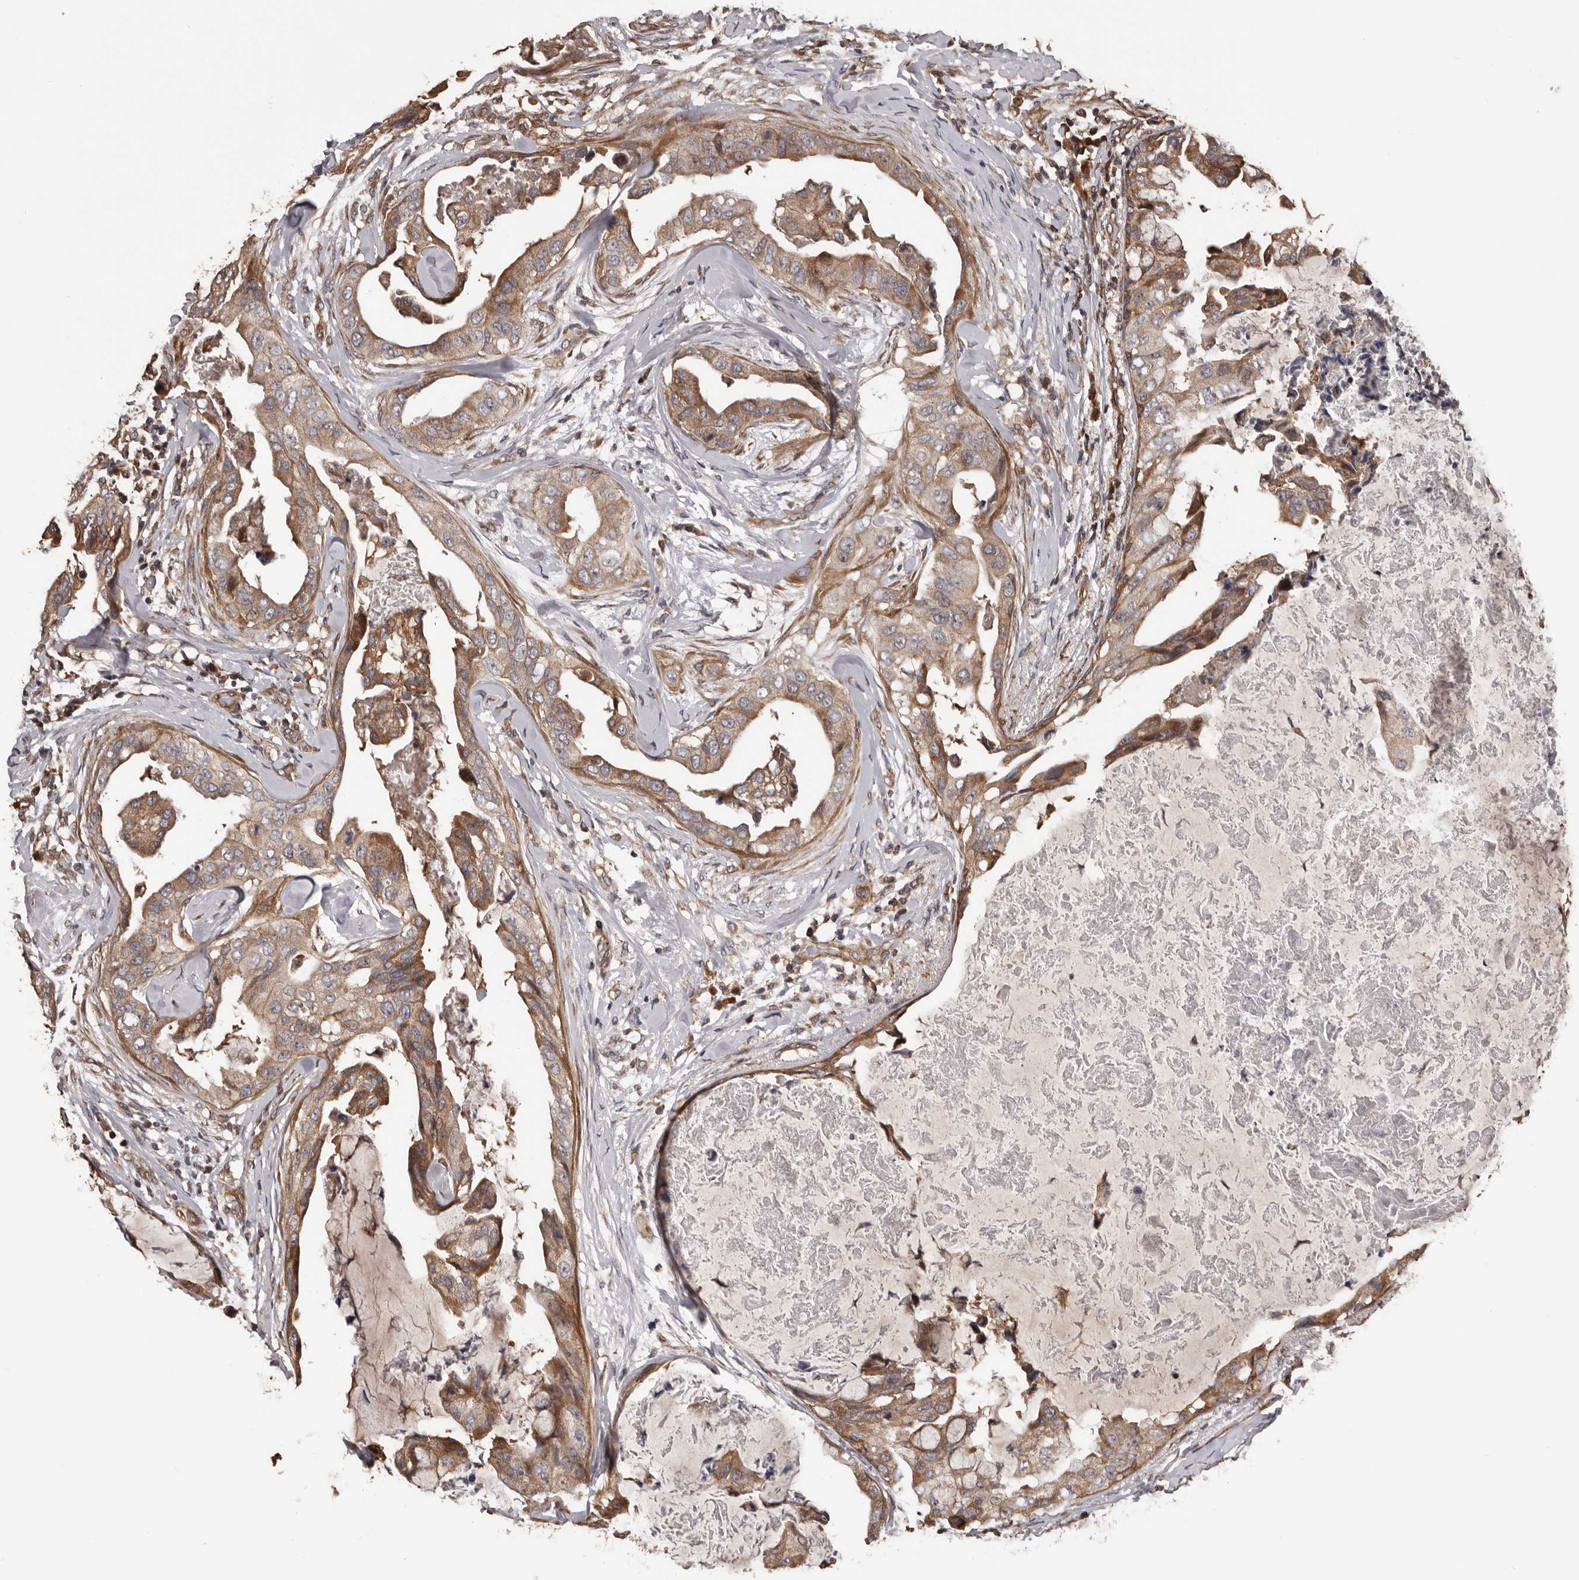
{"staining": {"intensity": "moderate", "quantity": ">75%", "location": "cytoplasmic/membranous"}, "tissue": "breast cancer", "cell_type": "Tumor cells", "image_type": "cancer", "snomed": [{"axis": "morphology", "description": "Duct carcinoma"}, {"axis": "topography", "description": "Breast"}], "caption": "Brown immunohistochemical staining in human invasive ductal carcinoma (breast) exhibits moderate cytoplasmic/membranous positivity in approximately >75% of tumor cells.", "gene": "ADAMTS2", "patient": {"sex": "female", "age": 40}}